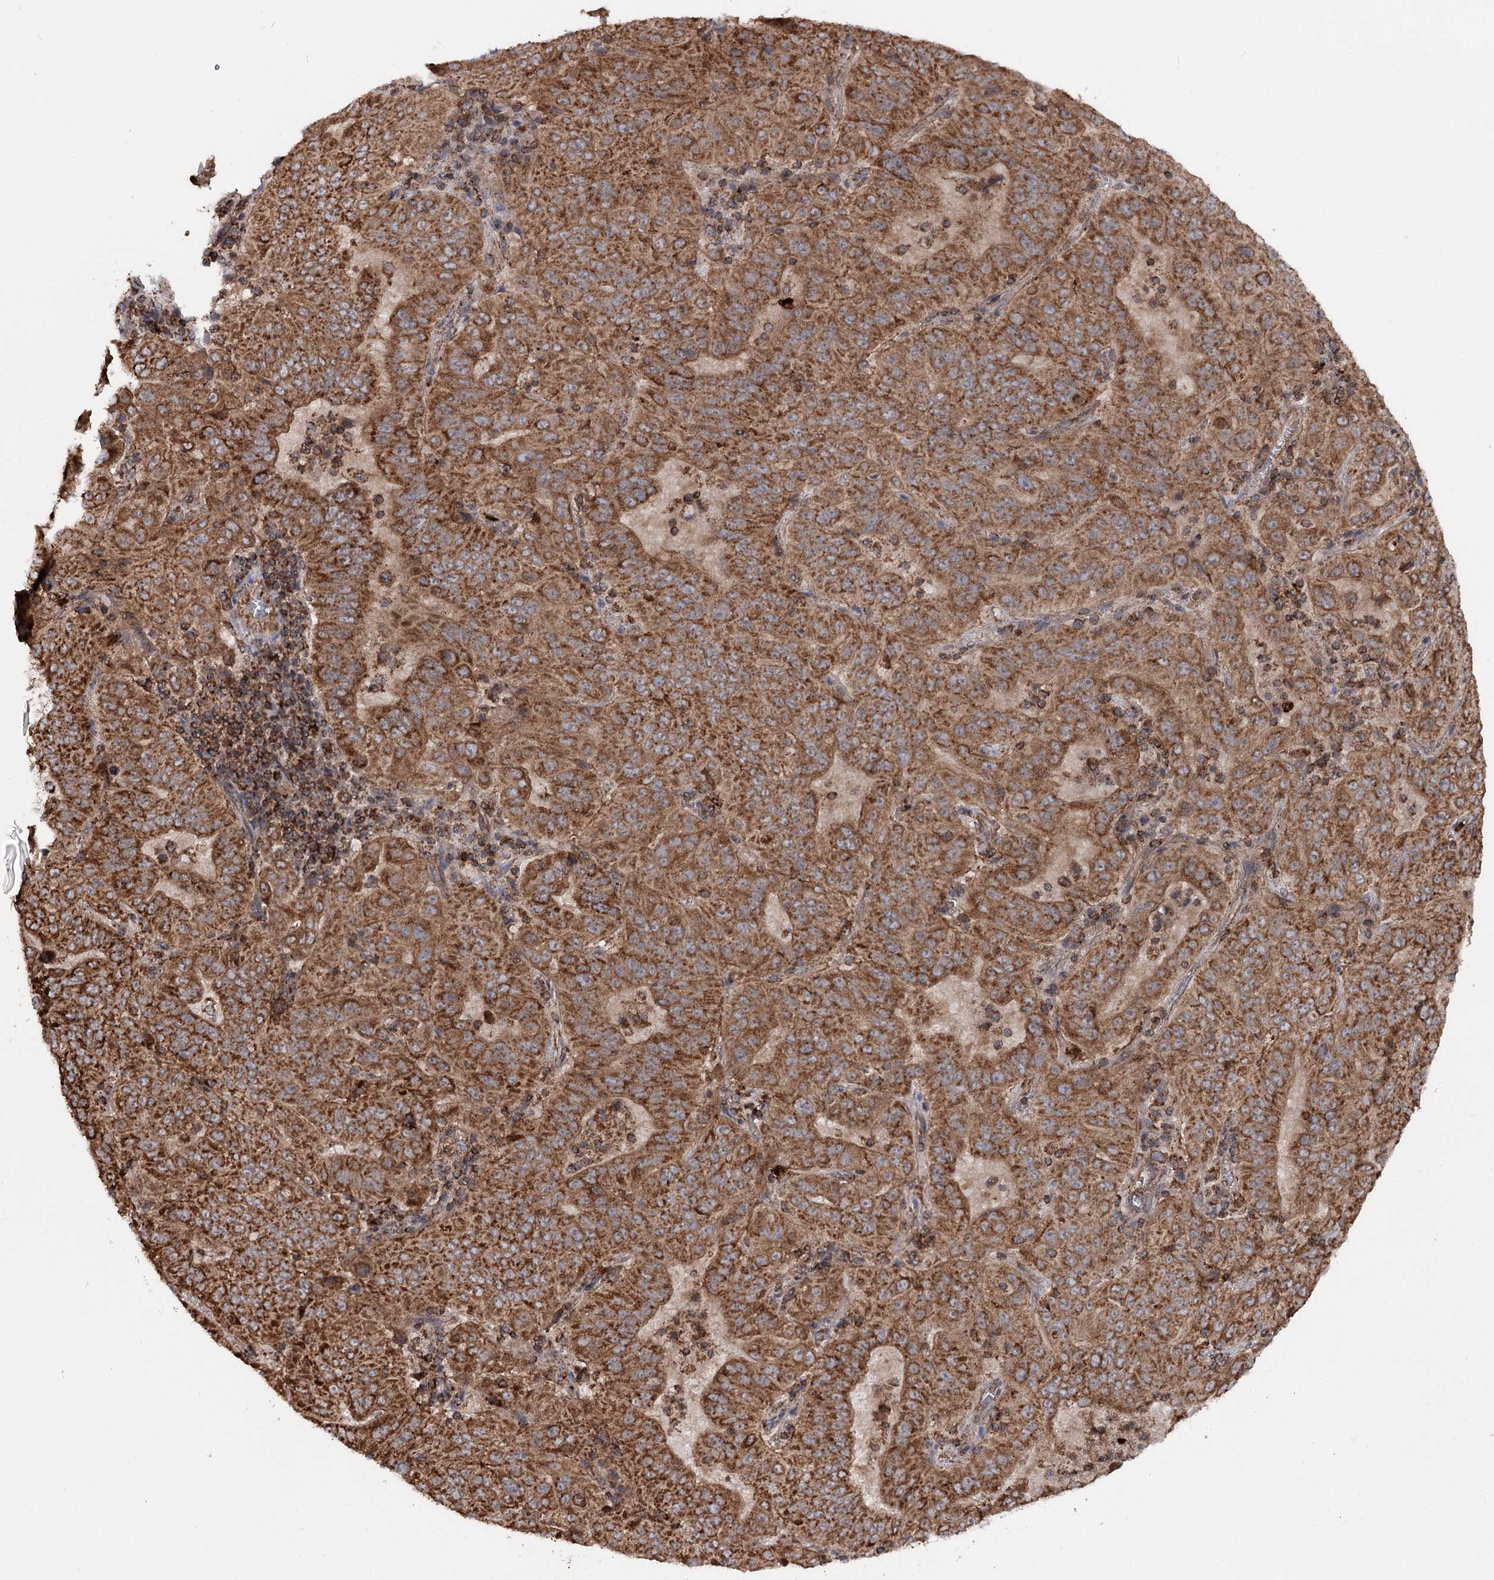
{"staining": {"intensity": "moderate", "quantity": ">75%", "location": "cytoplasmic/membranous"}, "tissue": "pancreatic cancer", "cell_type": "Tumor cells", "image_type": "cancer", "snomed": [{"axis": "morphology", "description": "Adenocarcinoma, NOS"}, {"axis": "topography", "description": "Pancreas"}], "caption": "Brown immunohistochemical staining in human pancreatic adenocarcinoma reveals moderate cytoplasmic/membranous expression in approximately >75% of tumor cells.", "gene": "FGFR1OP2", "patient": {"sex": "male", "age": 63}}